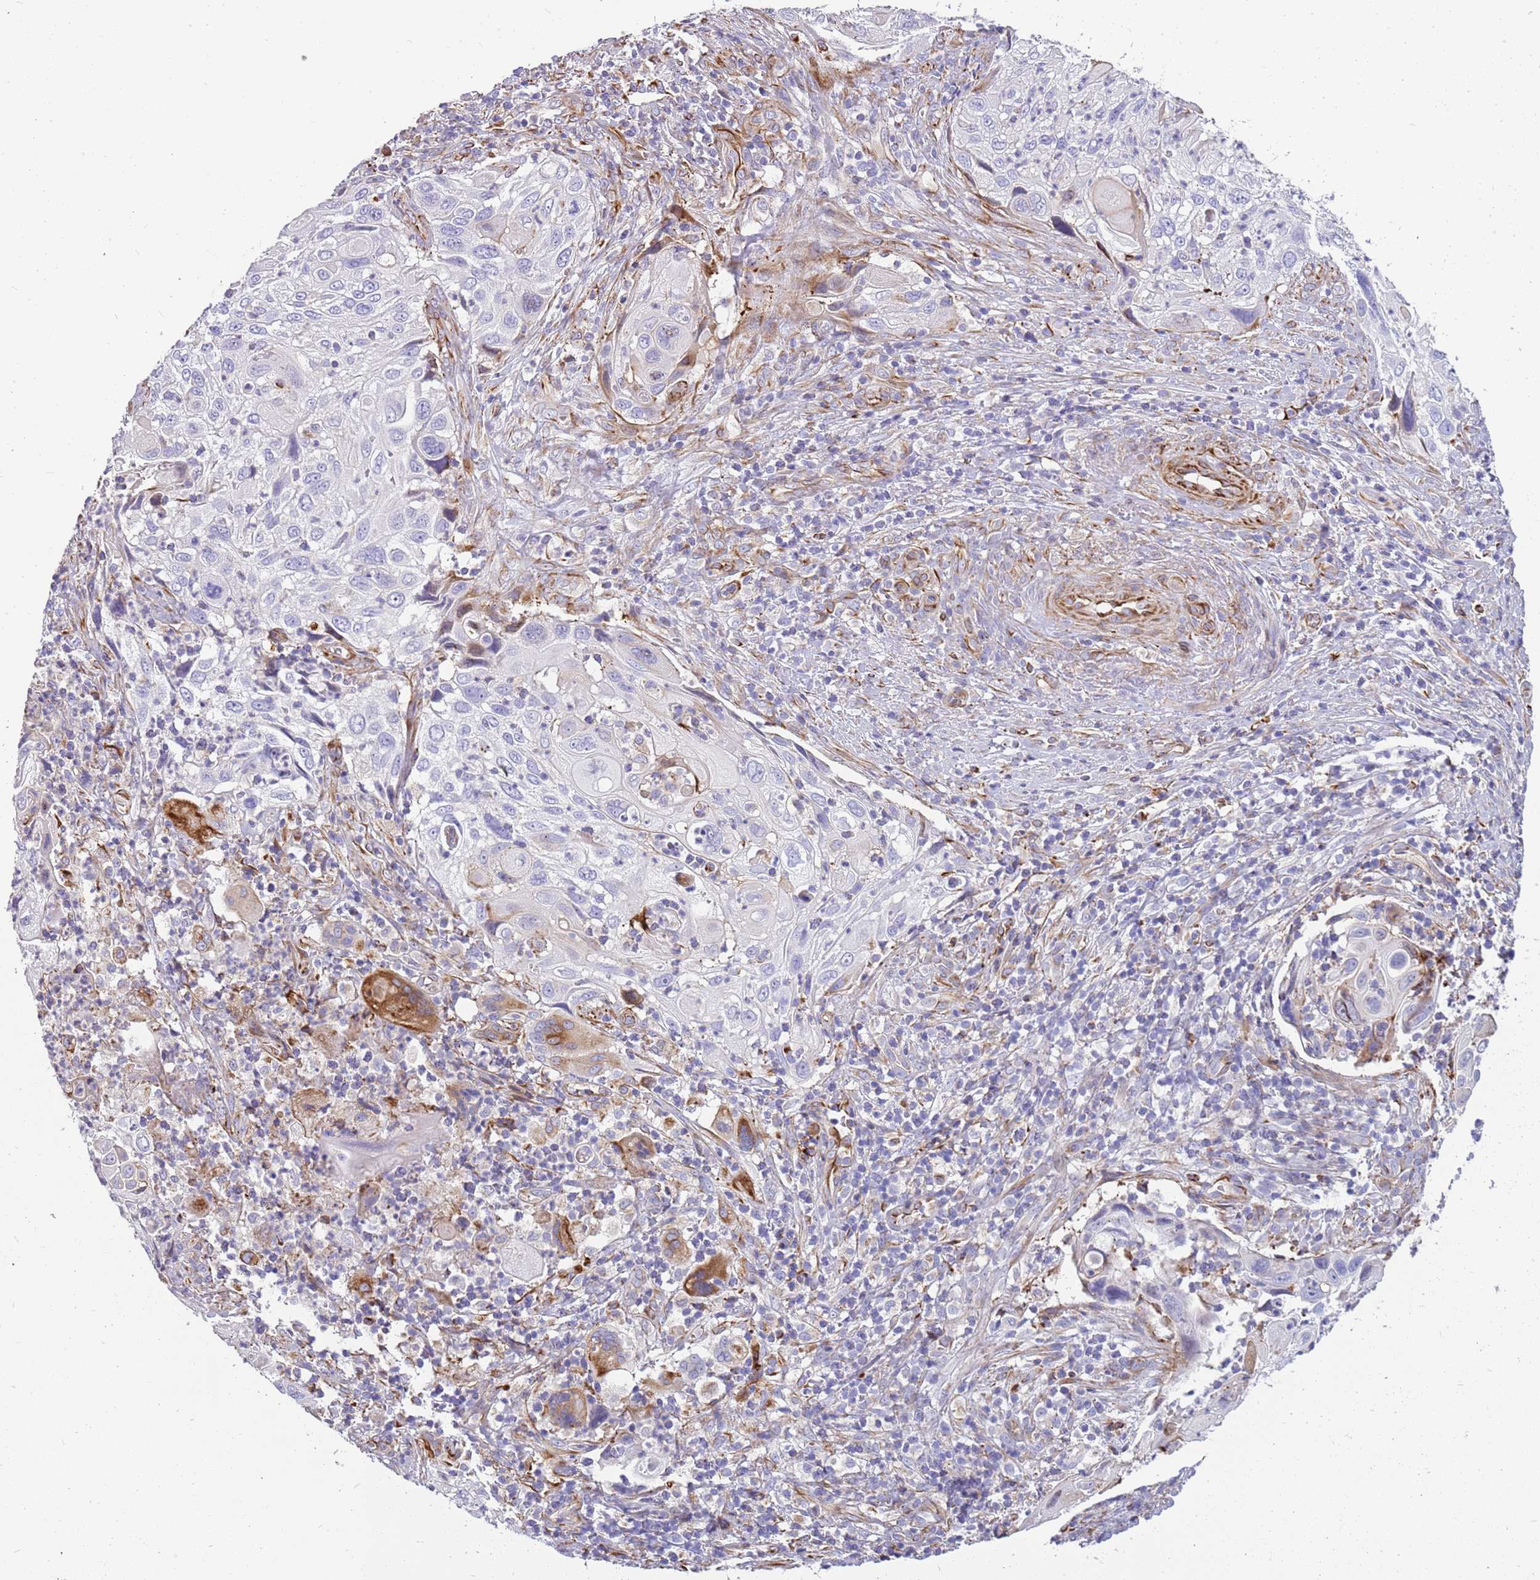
{"staining": {"intensity": "moderate", "quantity": "<25%", "location": "cytoplasmic/membranous"}, "tissue": "cervical cancer", "cell_type": "Tumor cells", "image_type": "cancer", "snomed": [{"axis": "morphology", "description": "Squamous cell carcinoma, NOS"}, {"axis": "topography", "description": "Cervix"}], "caption": "Tumor cells exhibit moderate cytoplasmic/membranous positivity in about <25% of cells in cervical cancer.", "gene": "ZDHHC1", "patient": {"sex": "female", "age": 70}}